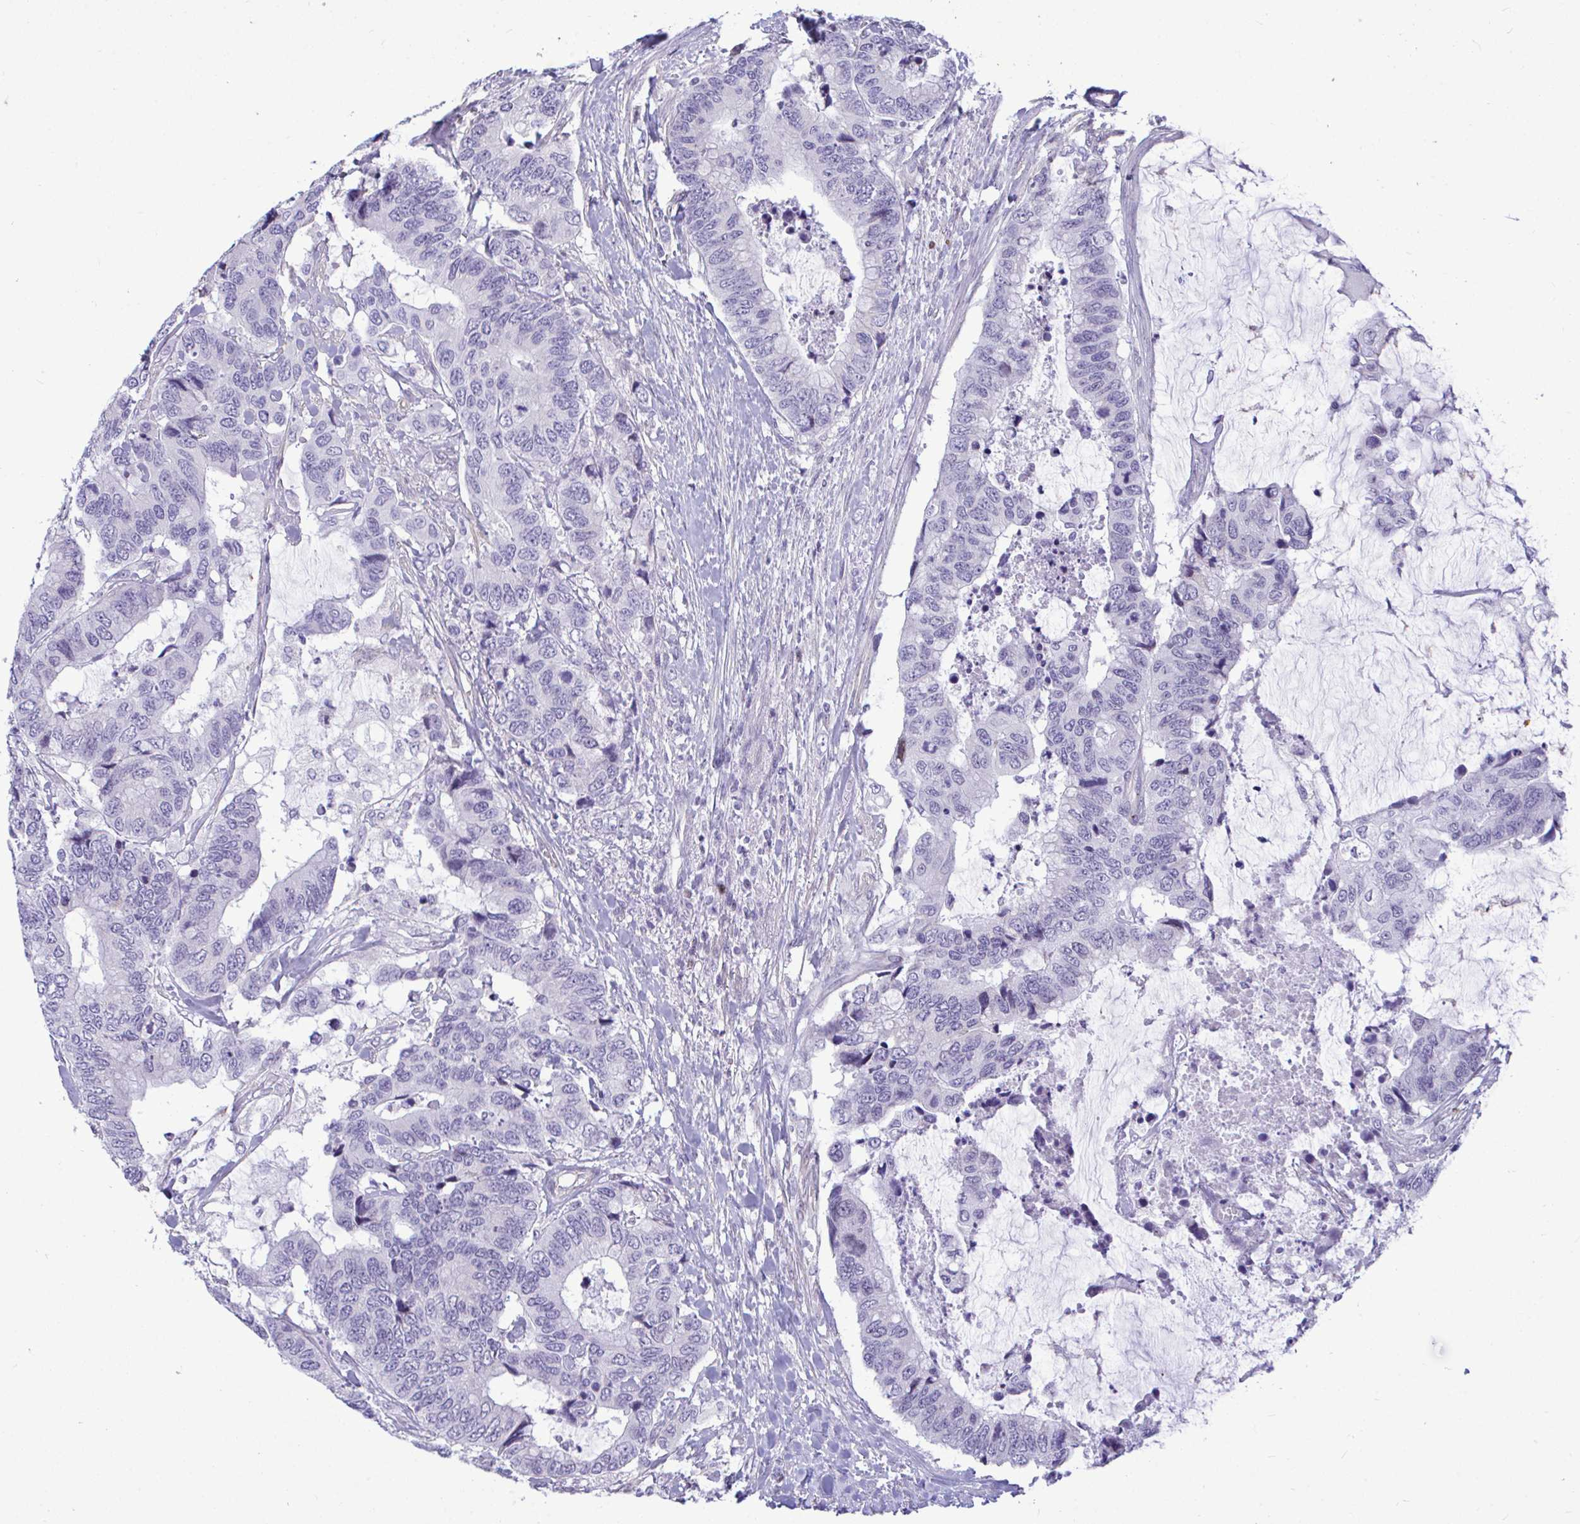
{"staining": {"intensity": "negative", "quantity": "none", "location": "none"}, "tissue": "colorectal cancer", "cell_type": "Tumor cells", "image_type": "cancer", "snomed": [{"axis": "morphology", "description": "Adenocarcinoma, NOS"}, {"axis": "topography", "description": "Rectum"}], "caption": "Tumor cells show no significant positivity in colorectal cancer (adenocarcinoma).", "gene": "SLC25A51", "patient": {"sex": "female", "age": 59}}